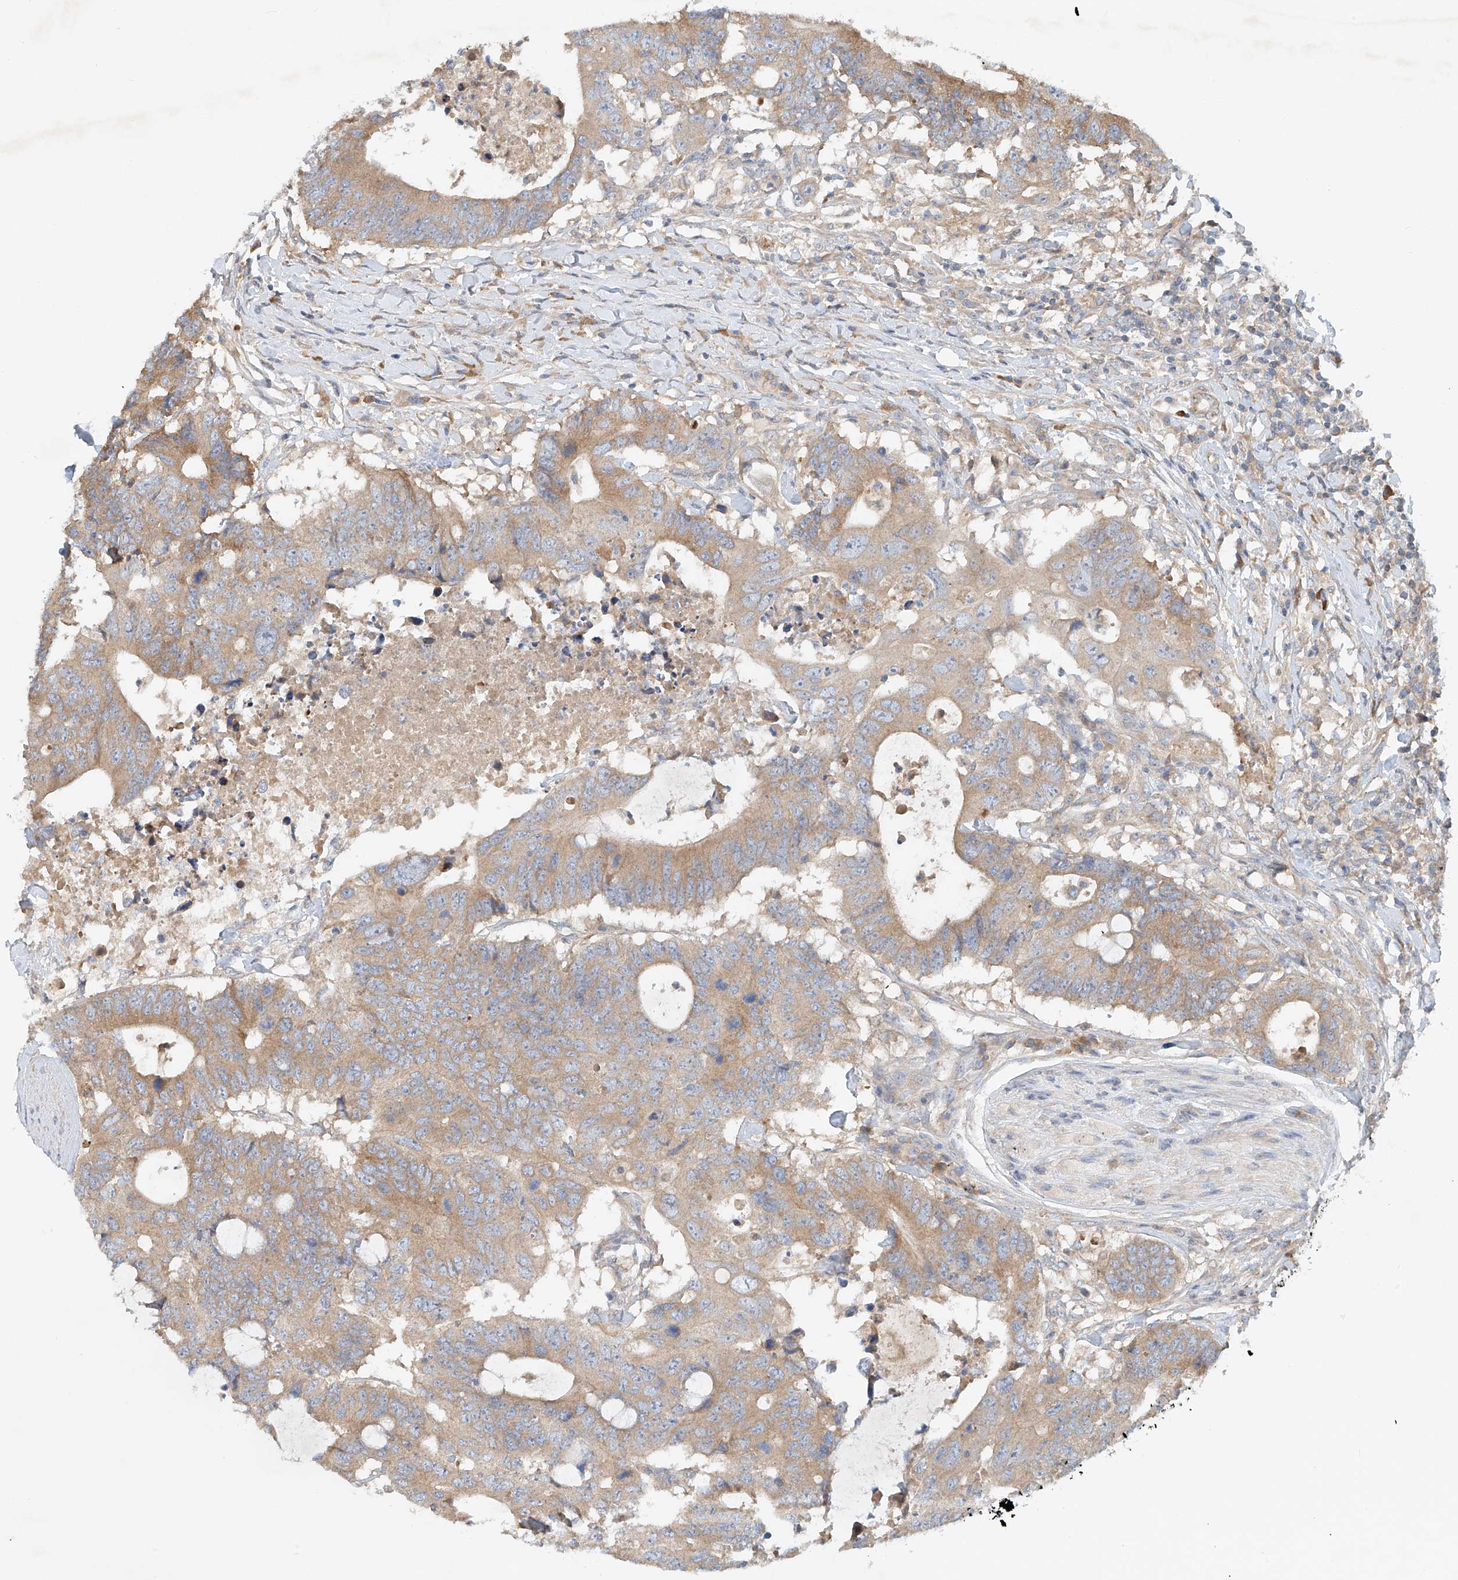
{"staining": {"intensity": "weak", "quantity": ">75%", "location": "cytoplasmic/membranous"}, "tissue": "colorectal cancer", "cell_type": "Tumor cells", "image_type": "cancer", "snomed": [{"axis": "morphology", "description": "Adenocarcinoma, NOS"}, {"axis": "topography", "description": "Colon"}], "caption": "About >75% of tumor cells in human colorectal cancer (adenocarcinoma) display weak cytoplasmic/membranous protein staining as visualized by brown immunohistochemical staining.", "gene": "LYRM9", "patient": {"sex": "male", "age": 71}}